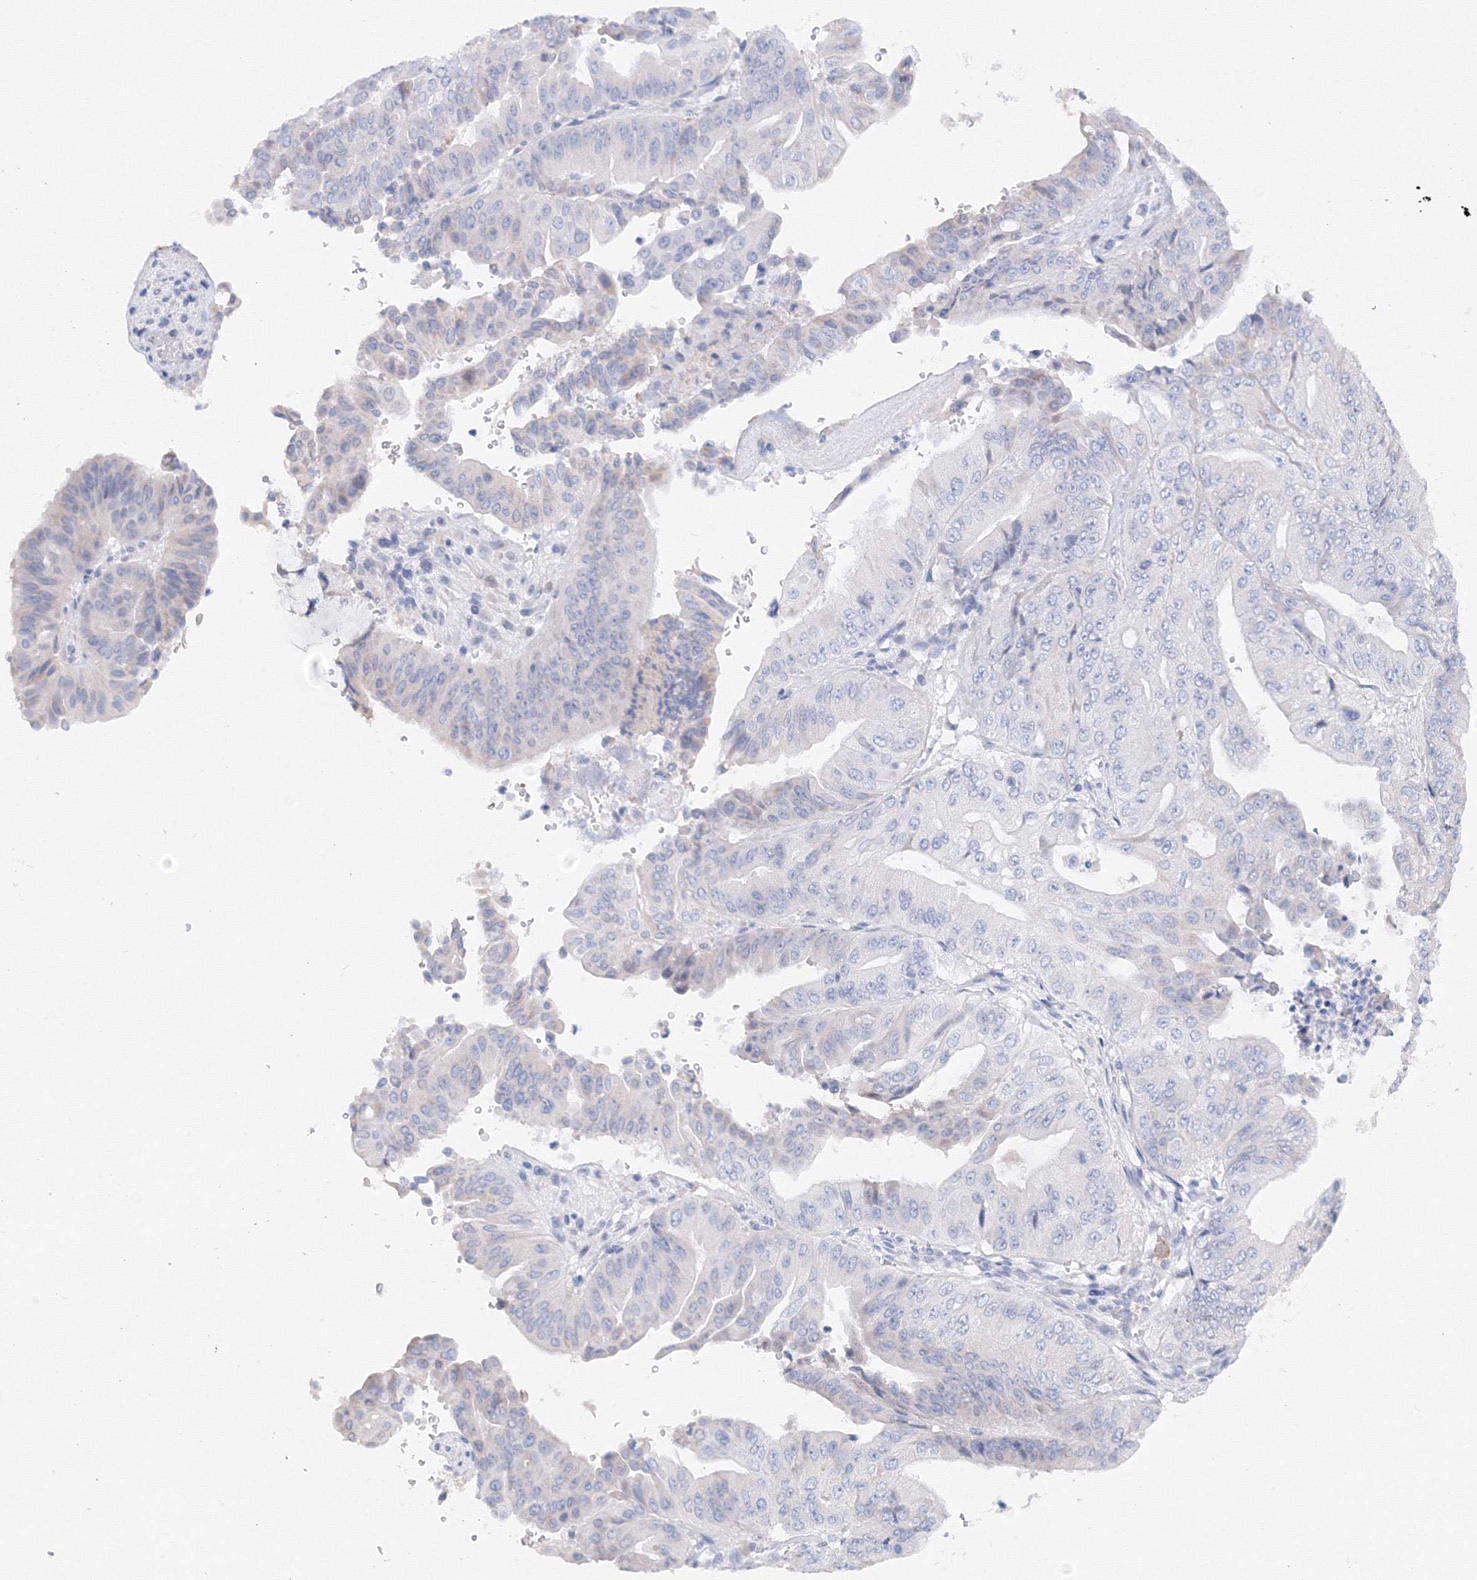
{"staining": {"intensity": "negative", "quantity": "none", "location": "none"}, "tissue": "pancreatic cancer", "cell_type": "Tumor cells", "image_type": "cancer", "snomed": [{"axis": "morphology", "description": "Adenocarcinoma, NOS"}, {"axis": "topography", "description": "Pancreas"}], "caption": "Immunohistochemistry histopathology image of pancreatic cancer stained for a protein (brown), which exhibits no staining in tumor cells.", "gene": "TAMM41", "patient": {"sex": "female", "age": 77}}